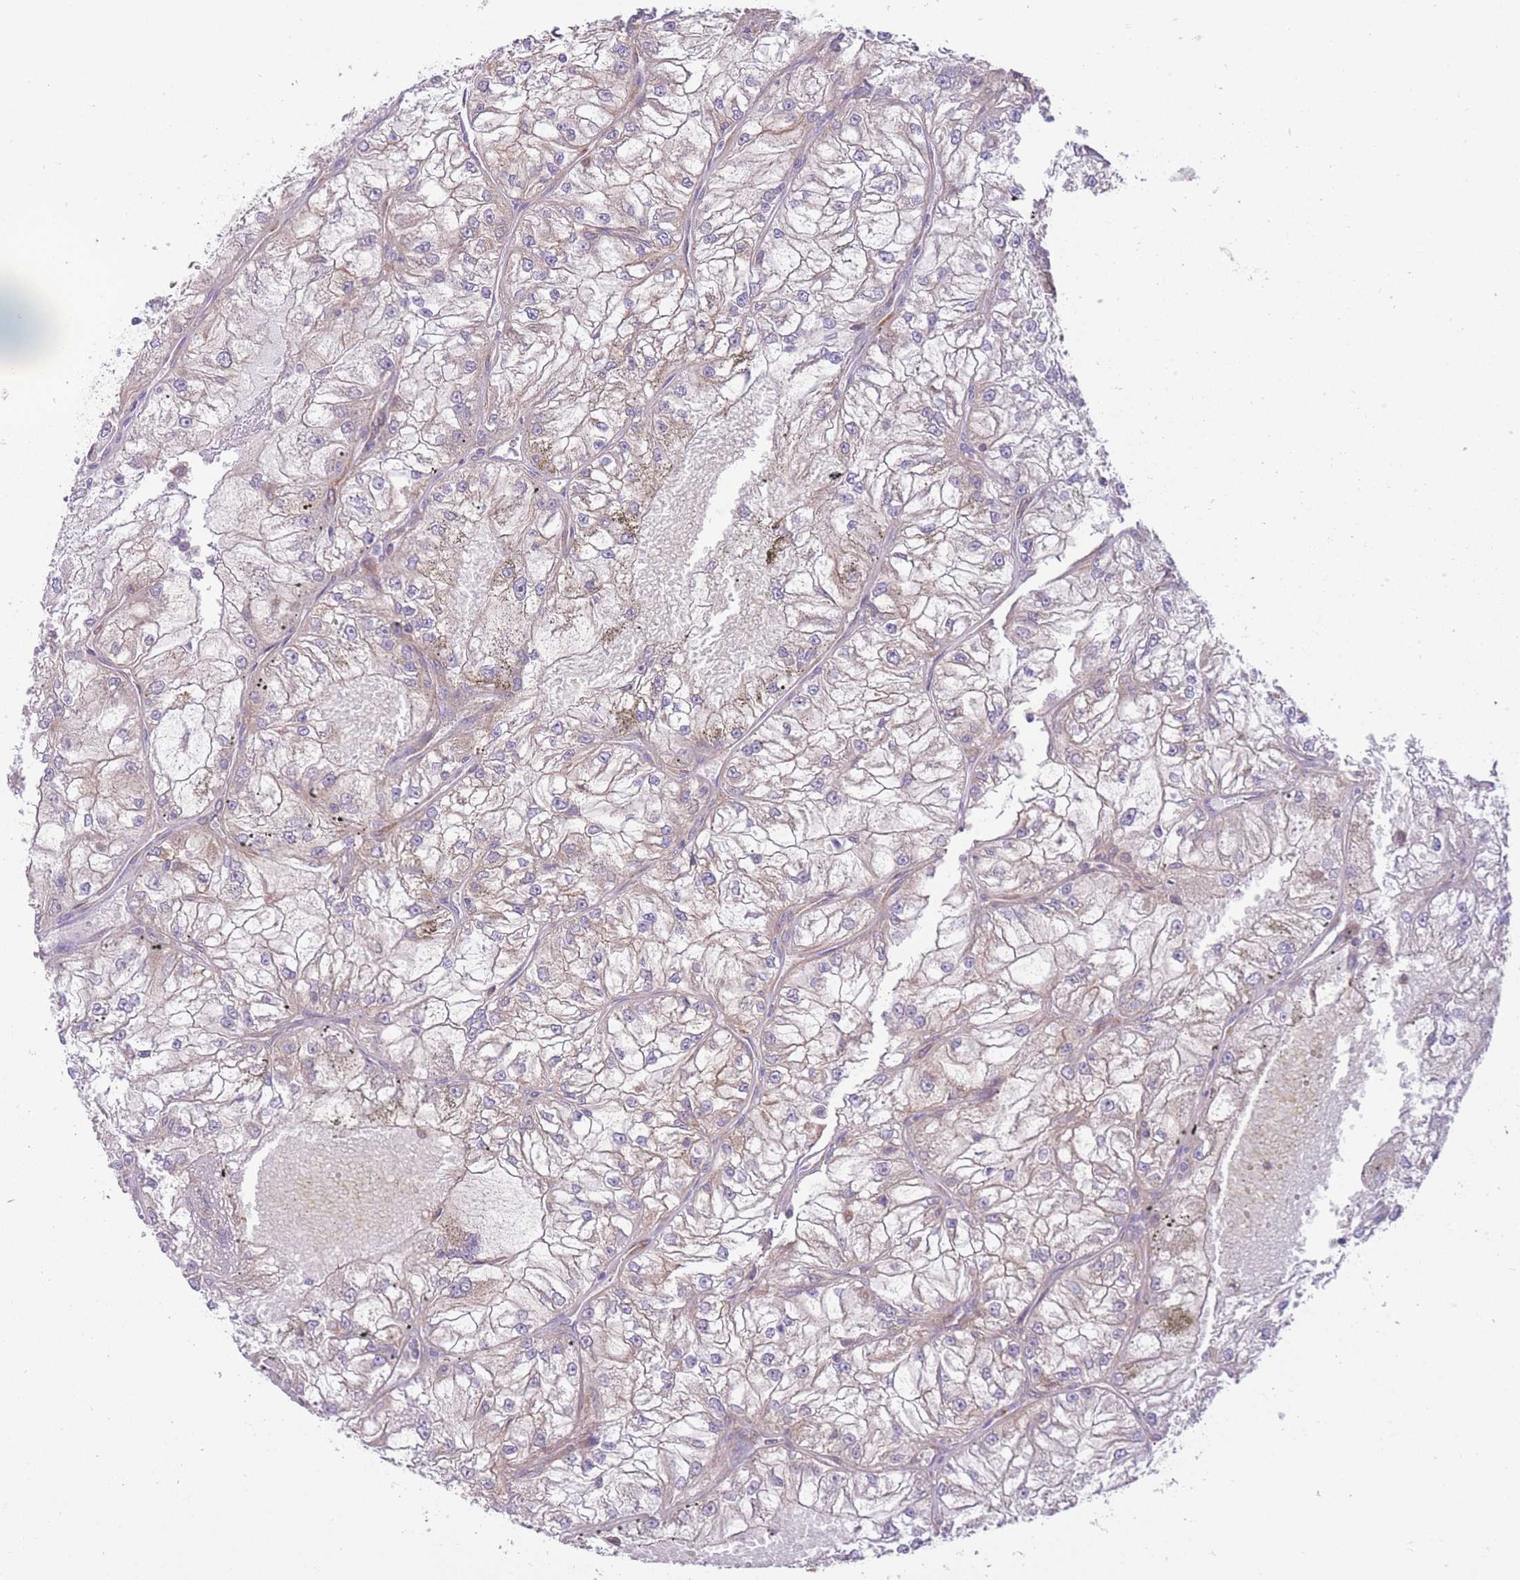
{"staining": {"intensity": "weak", "quantity": "<25%", "location": "cytoplasmic/membranous"}, "tissue": "renal cancer", "cell_type": "Tumor cells", "image_type": "cancer", "snomed": [{"axis": "morphology", "description": "Adenocarcinoma, NOS"}, {"axis": "topography", "description": "Kidney"}], "caption": "Immunohistochemical staining of human renal cancer (adenocarcinoma) exhibits no significant positivity in tumor cells.", "gene": "PRKAR1A", "patient": {"sex": "female", "age": 72}}